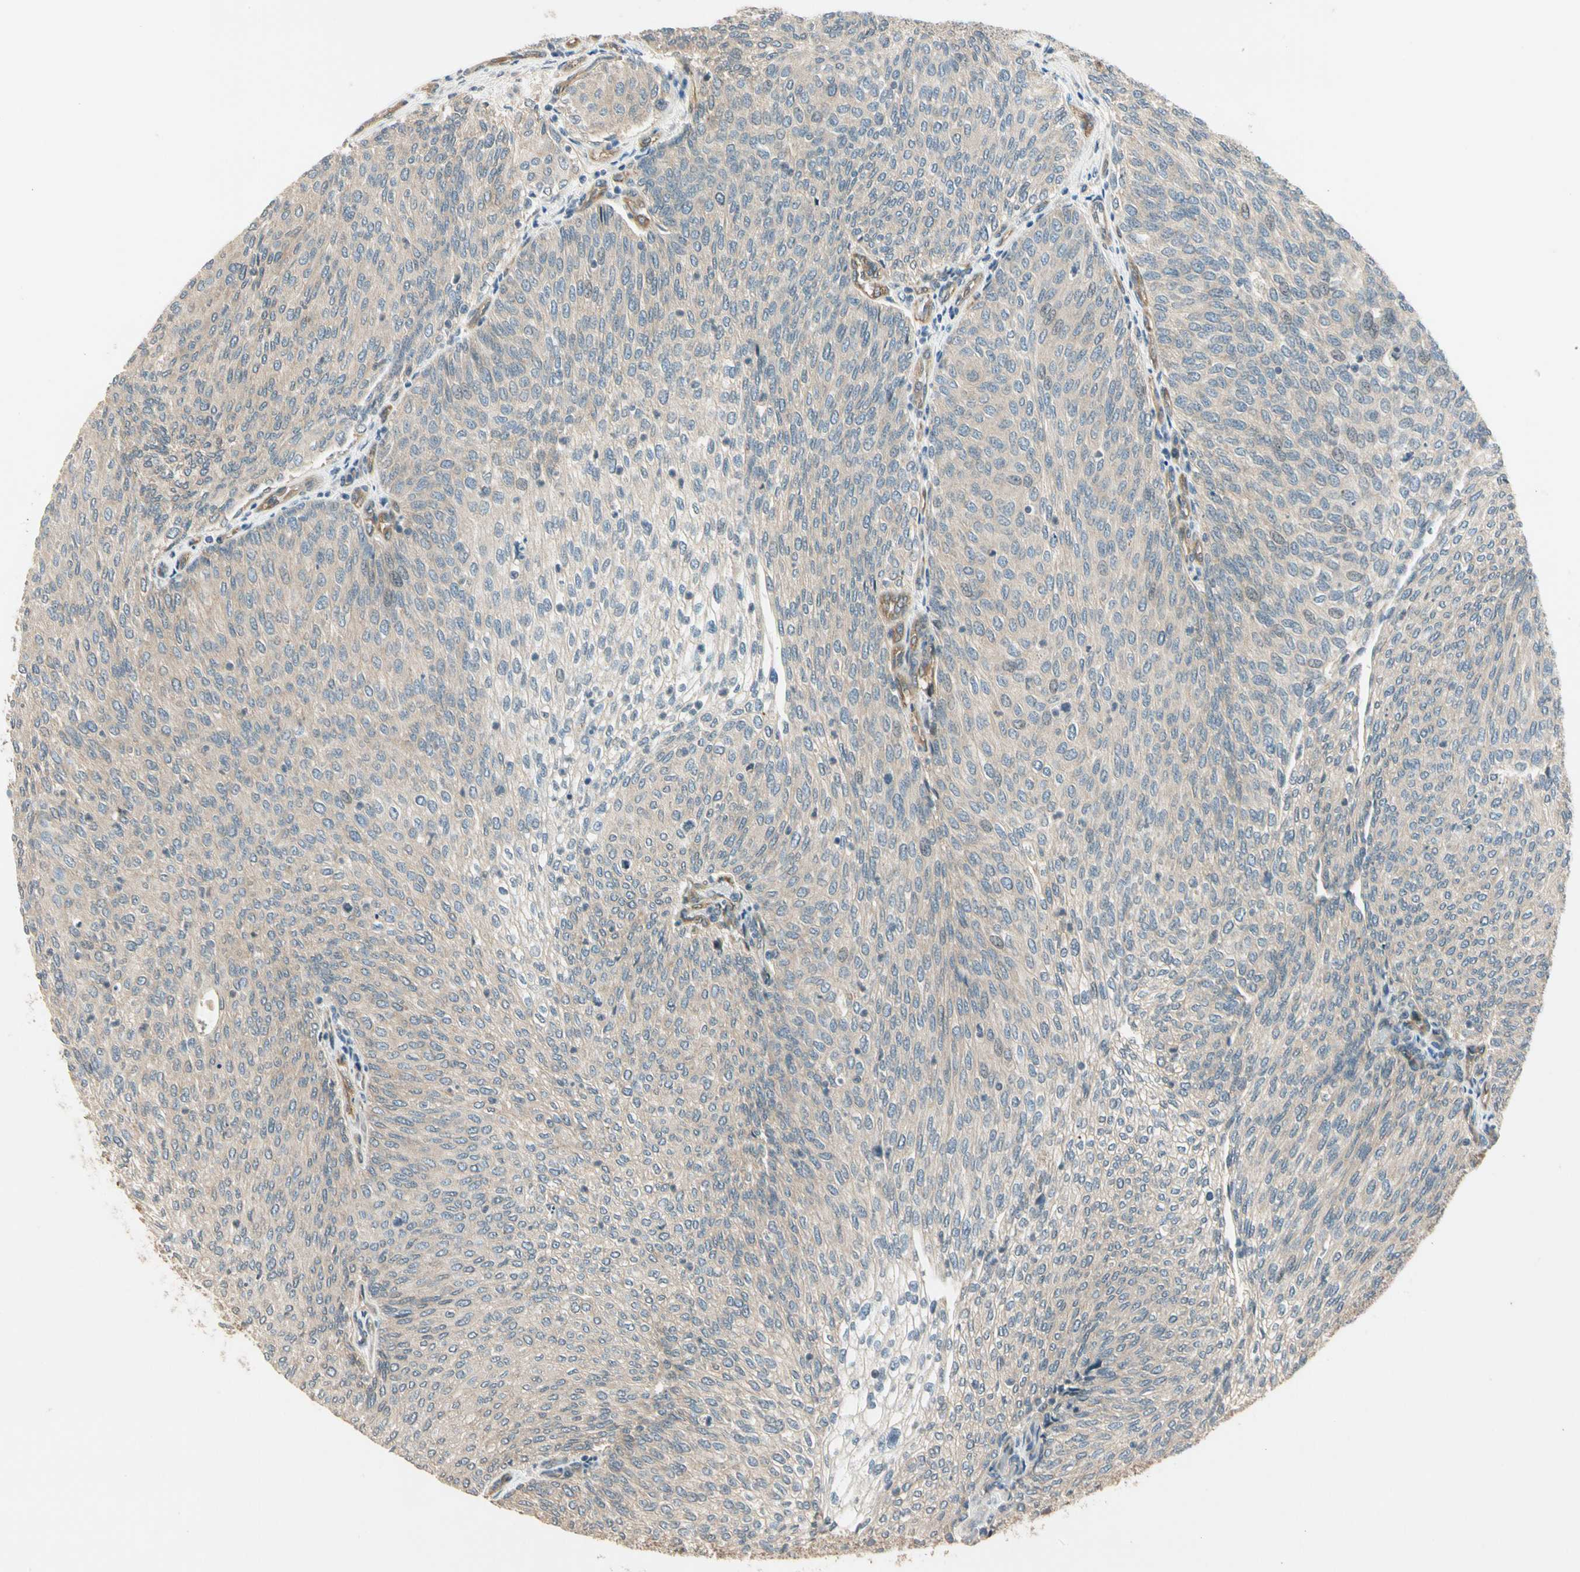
{"staining": {"intensity": "weak", "quantity": ">75%", "location": "cytoplasmic/membranous"}, "tissue": "urothelial cancer", "cell_type": "Tumor cells", "image_type": "cancer", "snomed": [{"axis": "morphology", "description": "Urothelial carcinoma, Low grade"}, {"axis": "topography", "description": "Urinary bladder"}], "caption": "A histopathology image of human low-grade urothelial carcinoma stained for a protein exhibits weak cytoplasmic/membranous brown staining in tumor cells.", "gene": "ROCK2", "patient": {"sex": "female", "age": 79}}